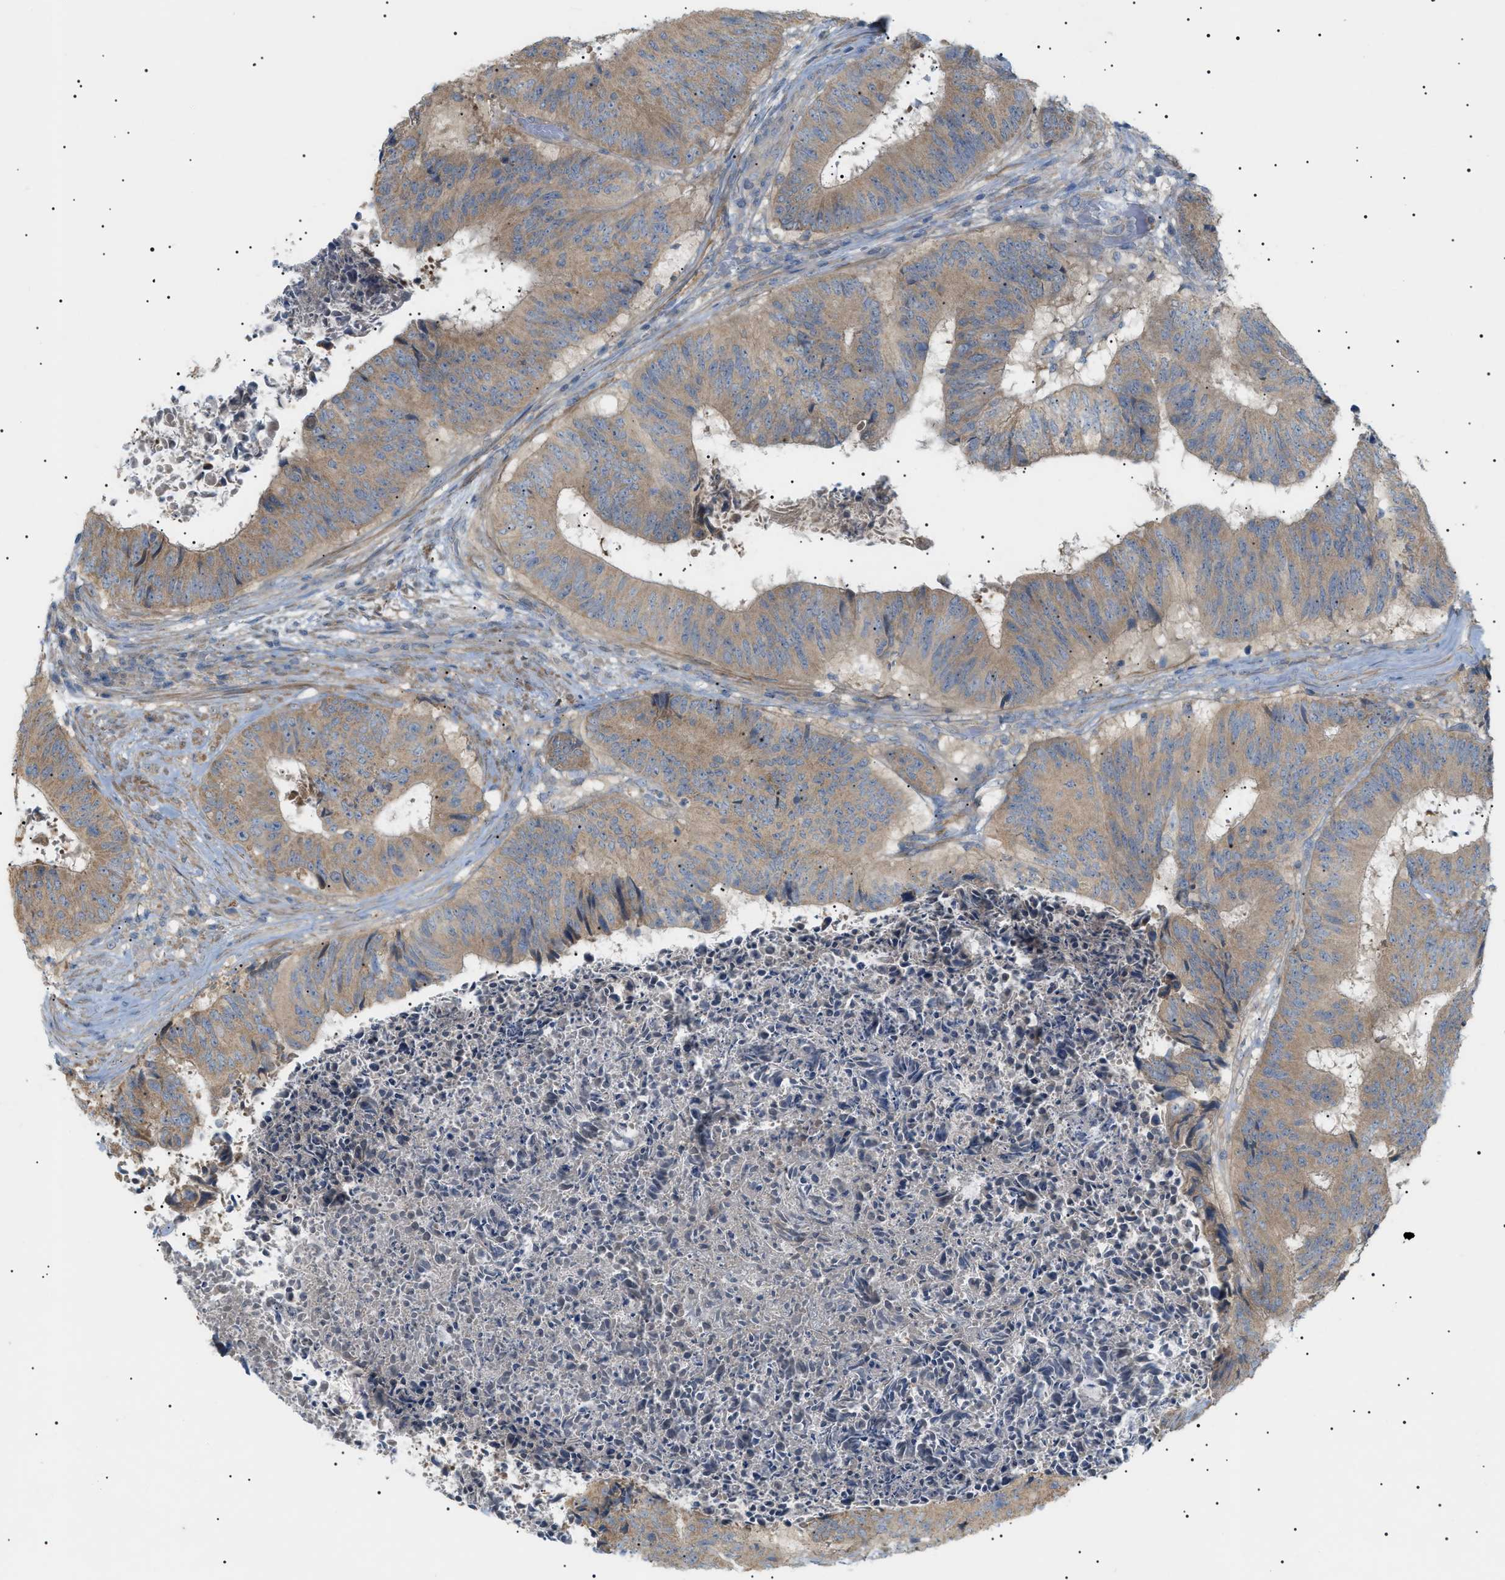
{"staining": {"intensity": "moderate", "quantity": ">75%", "location": "cytoplasmic/membranous"}, "tissue": "colorectal cancer", "cell_type": "Tumor cells", "image_type": "cancer", "snomed": [{"axis": "morphology", "description": "Adenocarcinoma, NOS"}, {"axis": "topography", "description": "Rectum"}], "caption": "About >75% of tumor cells in colorectal cancer (adenocarcinoma) demonstrate moderate cytoplasmic/membranous protein expression as visualized by brown immunohistochemical staining.", "gene": "IRS2", "patient": {"sex": "male", "age": 72}}